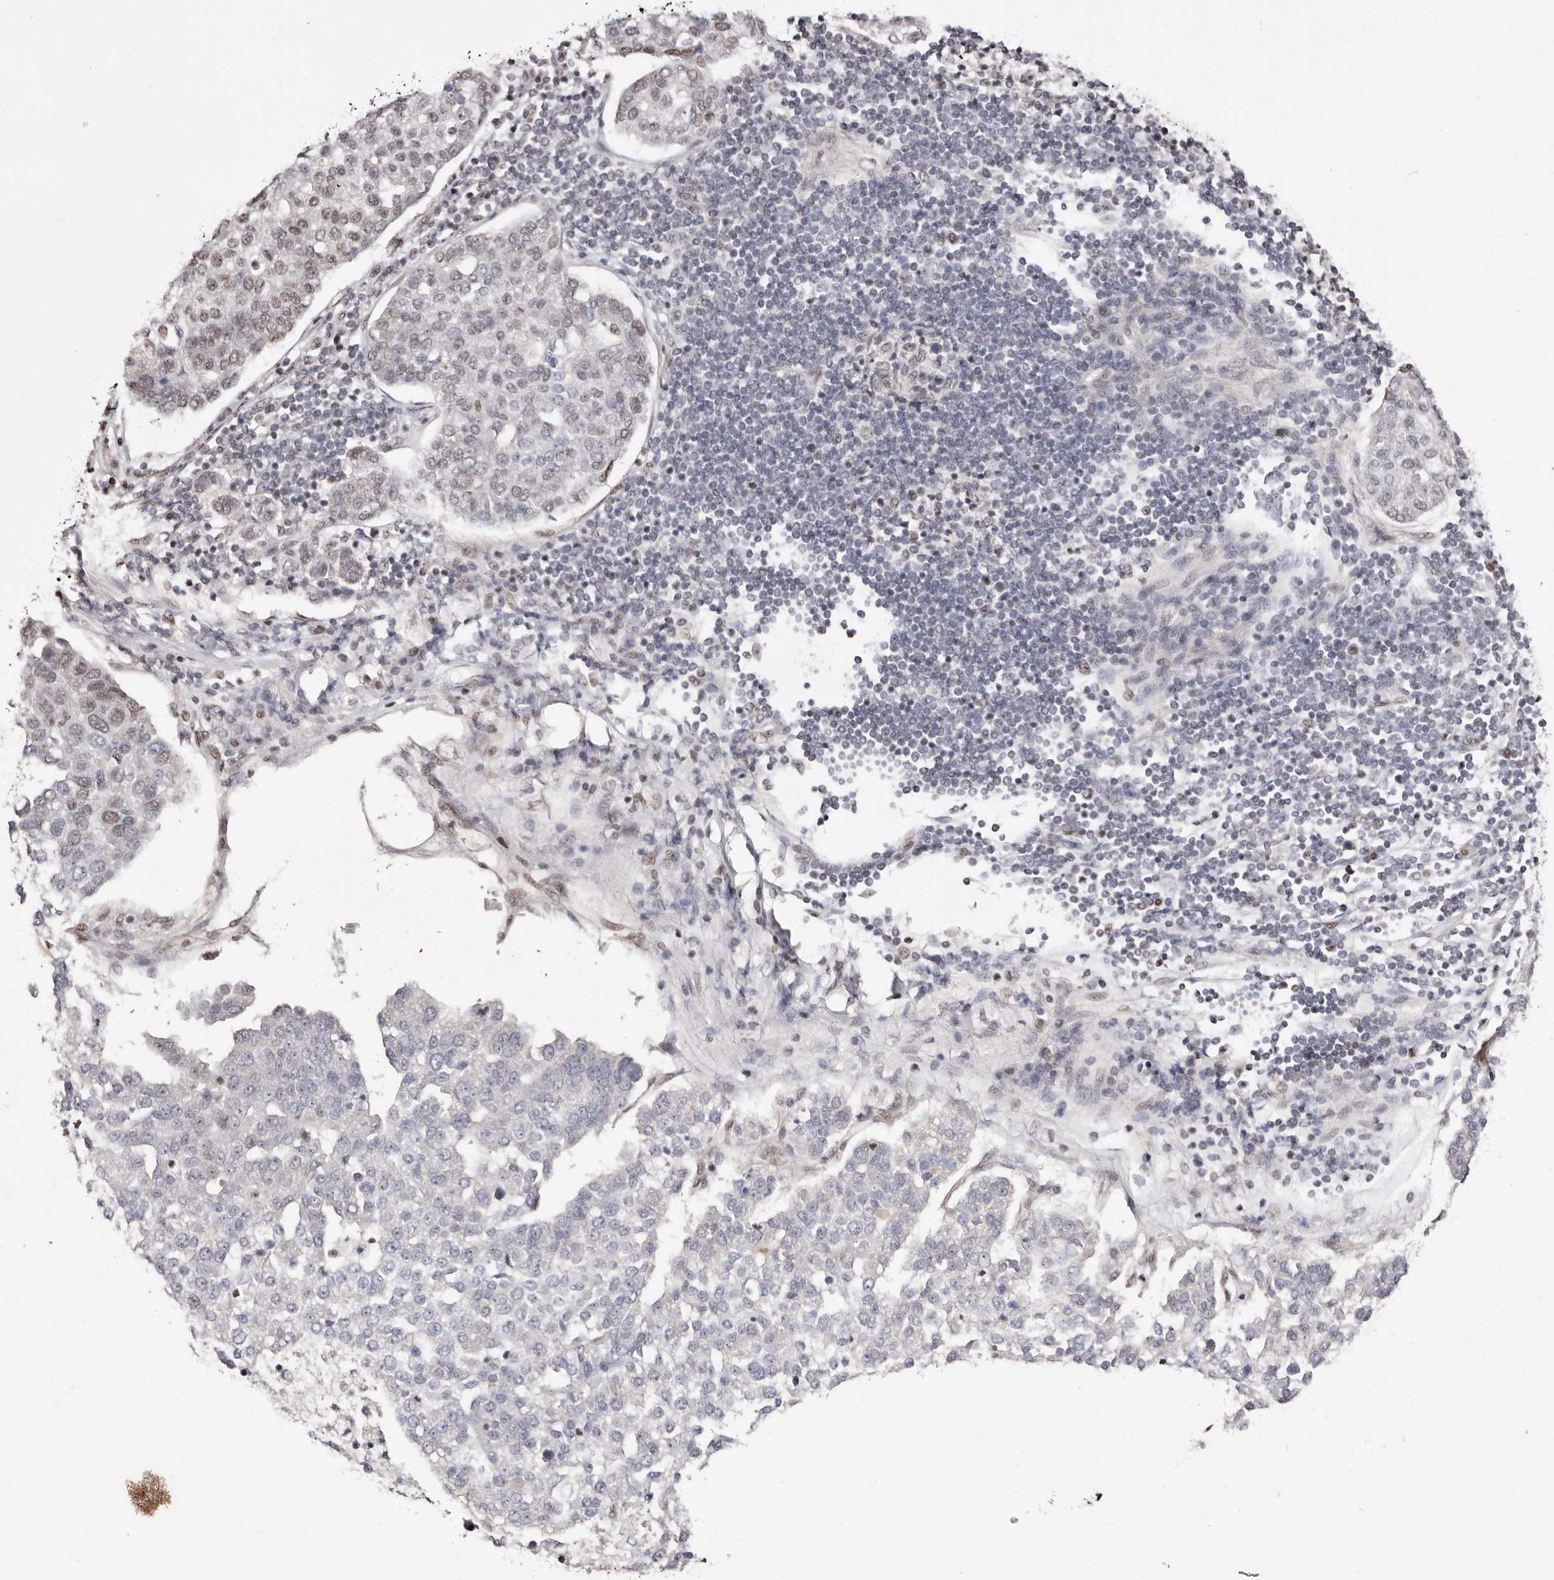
{"staining": {"intensity": "weak", "quantity": "<25%", "location": "nuclear"}, "tissue": "pancreatic cancer", "cell_type": "Tumor cells", "image_type": "cancer", "snomed": [{"axis": "morphology", "description": "Adenocarcinoma, NOS"}, {"axis": "topography", "description": "Pancreas"}], "caption": "Micrograph shows no significant protein positivity in tumor cells of pancreatic cancer.", "gene": "BICRAL", "patient": {"sex": "female", "age": 61}}